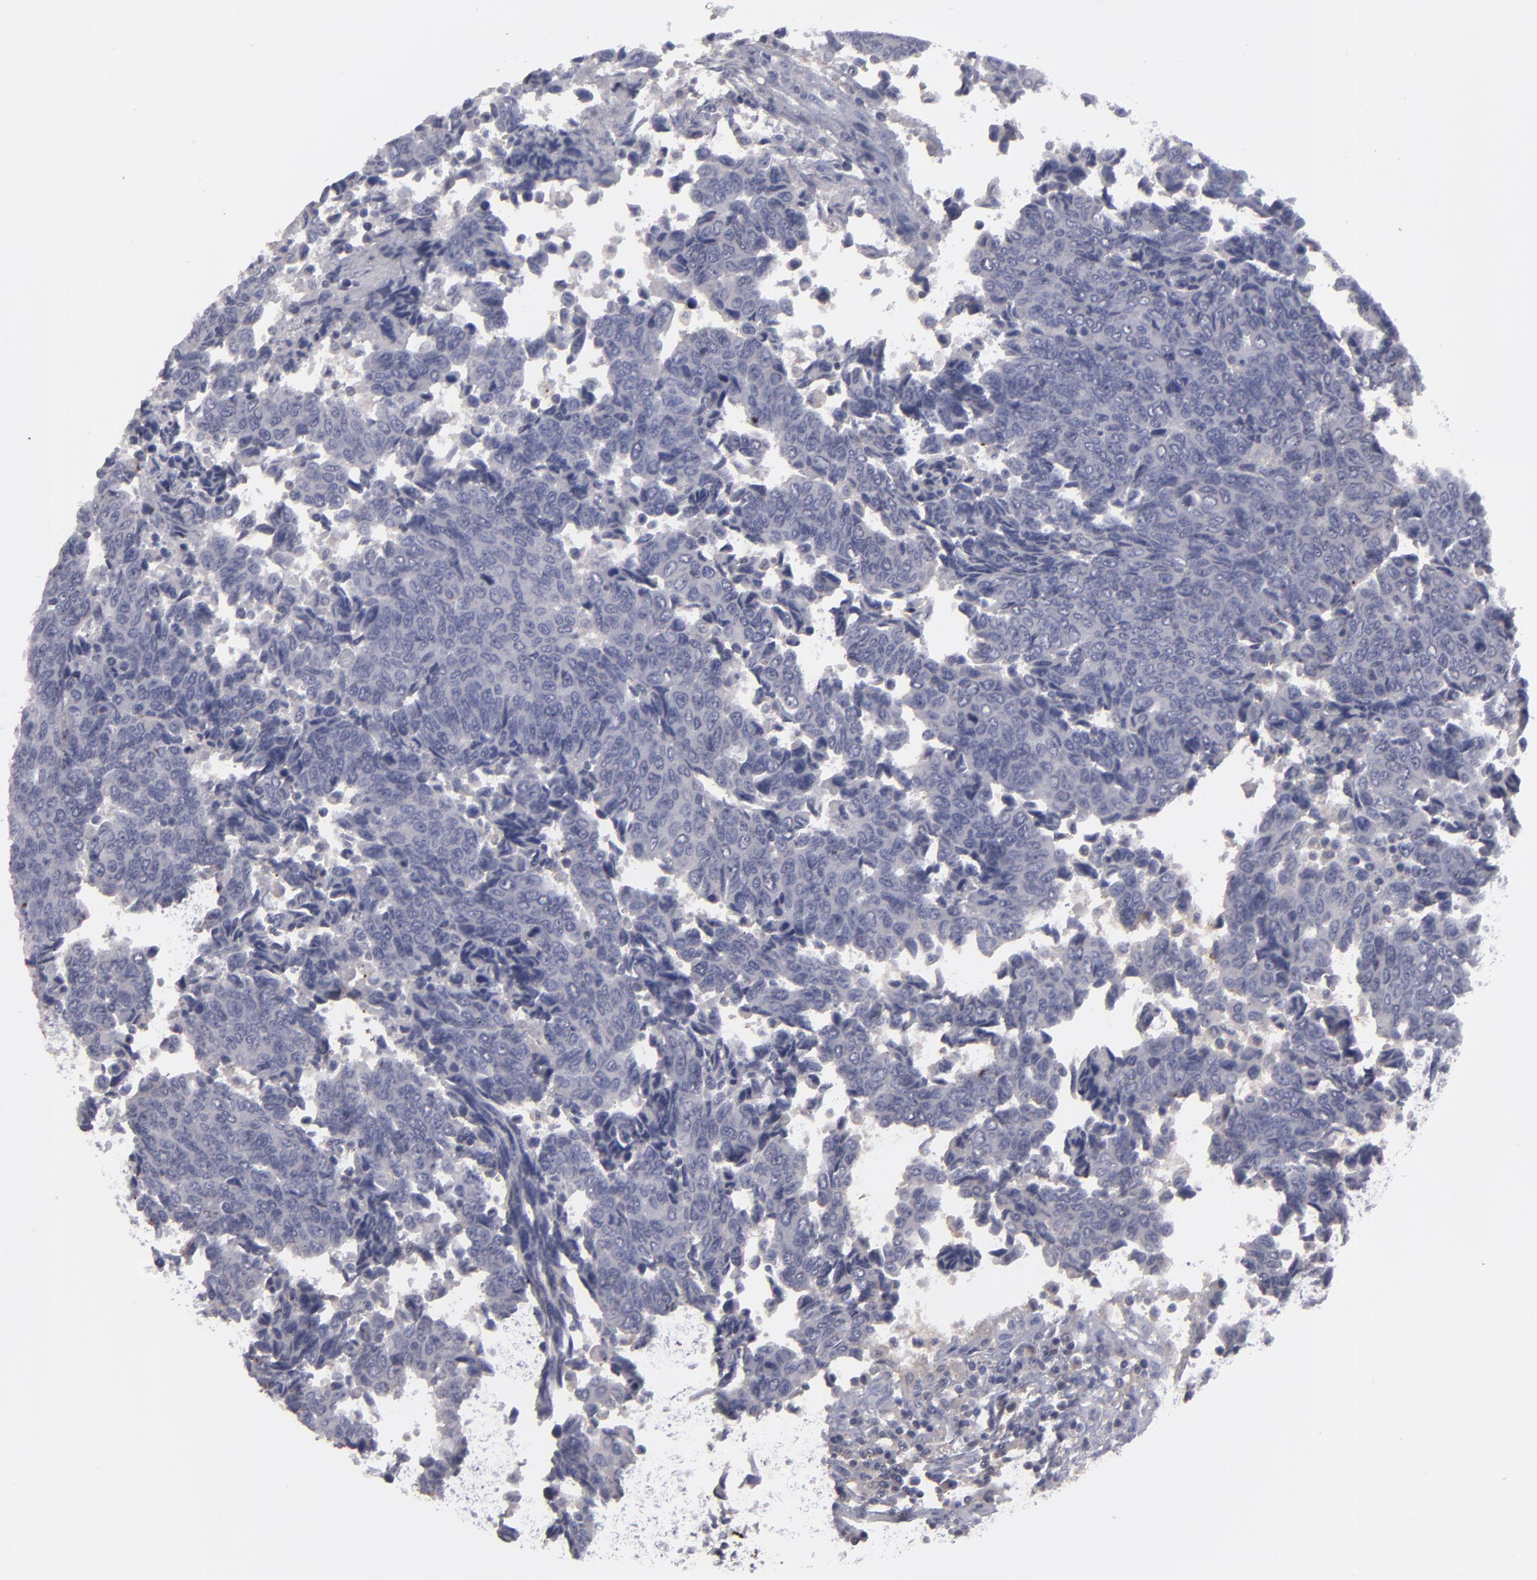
{"staining": {"intensity": "negative", "quantity": "none", "location": "none"}, "tissue": "urothelial cancer", "cell_type": "Tumor cells", "image_type": "cancer", "snomed": [{"axis": "morphology", "description": "Urothelial carcinoma, High grade"}, {"axis": "topography", "description": "Urinary bladder"}], "caption": "Protein analysis of urothelial carcinoma (high-grade) shows no significant positivity in tumor cells.", "gene": "SEMA3G", "patient": {"sex": "male", "age": 86}}